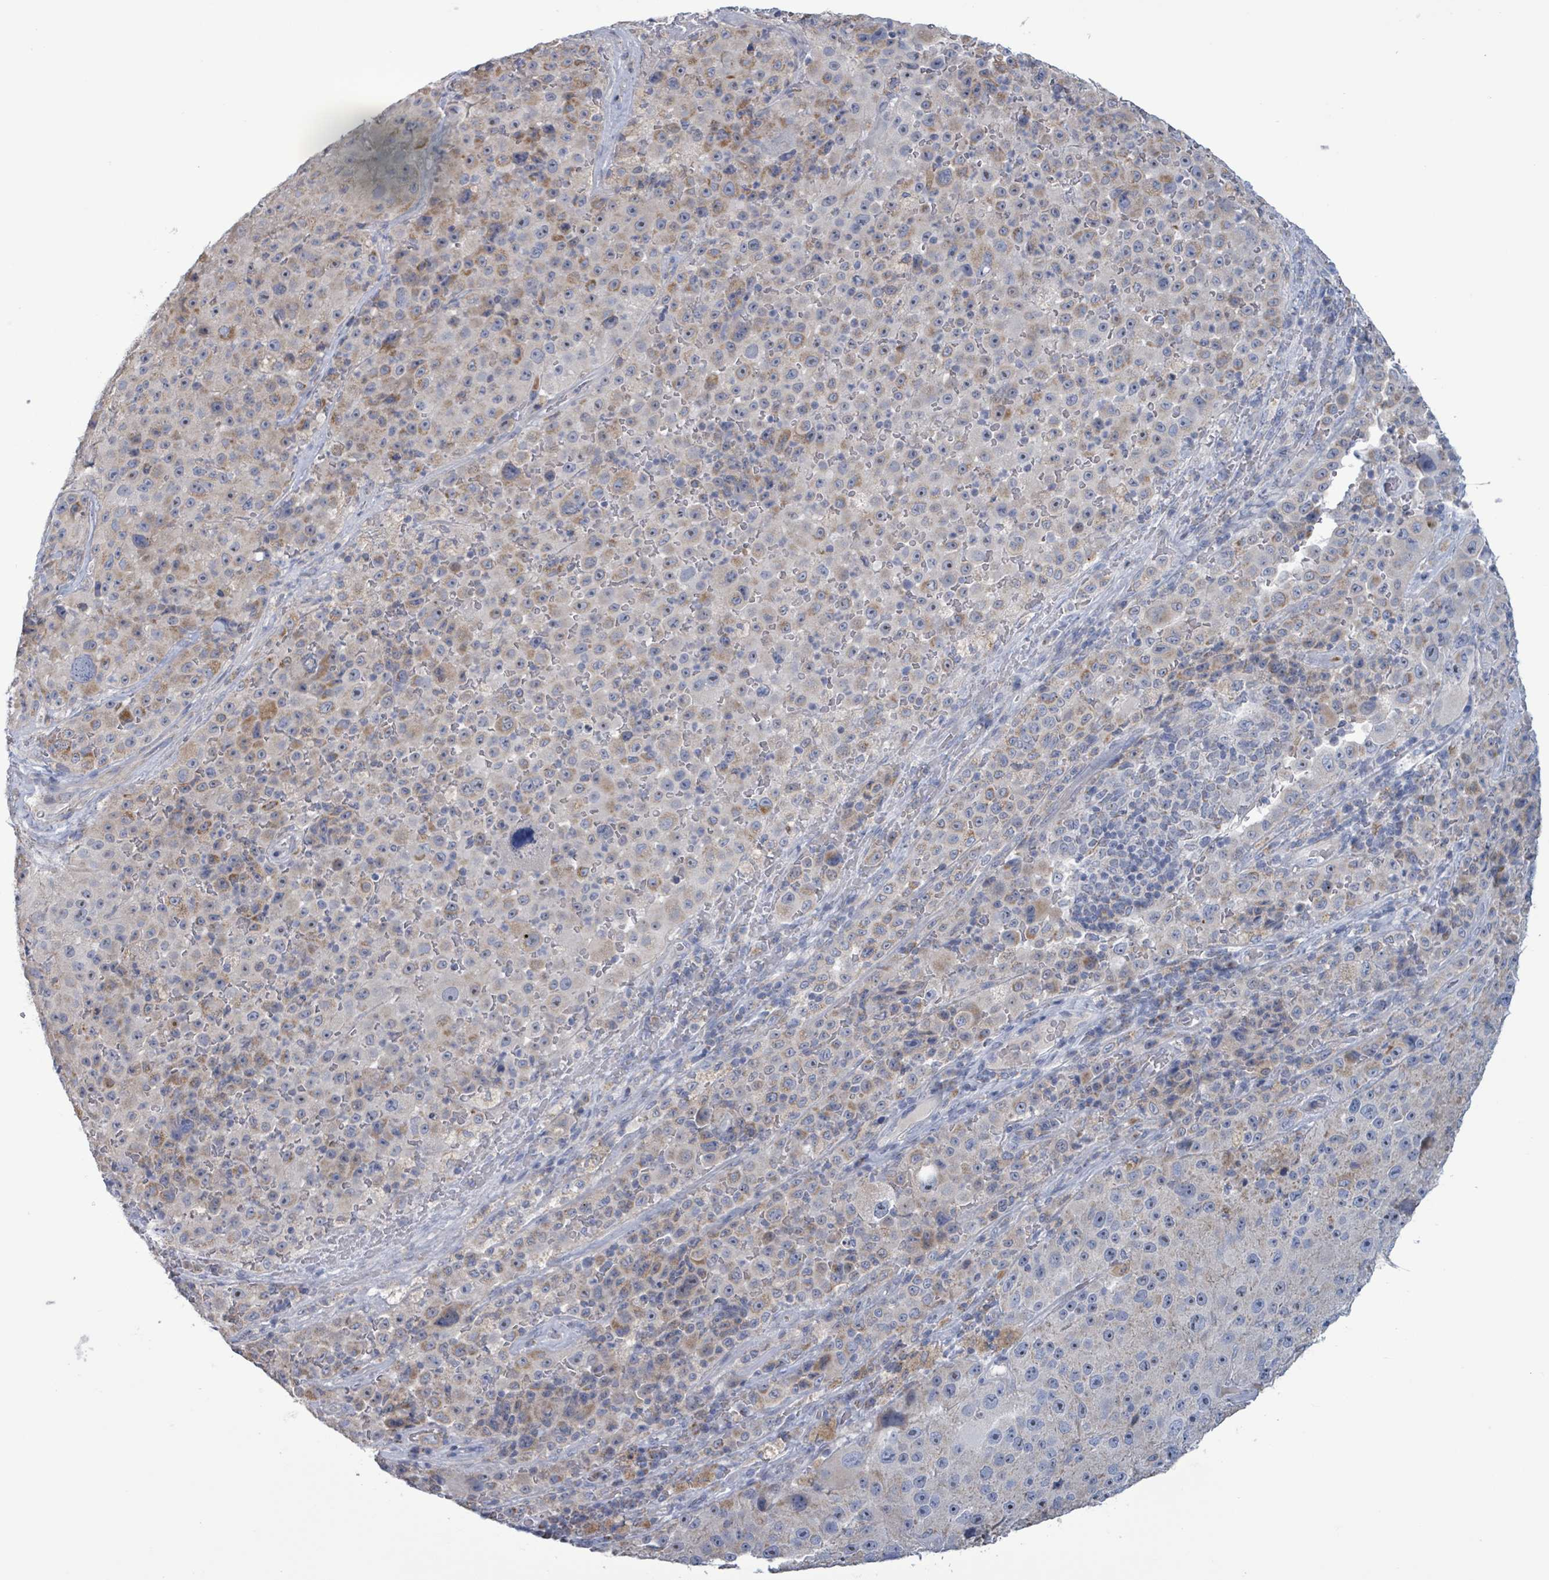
{"staining": {"intensity": "moderate", "quantity": "<25%", "location": "cytoplasmic/membranous"}, "tissue": "melanoma", "cell_type": "Tumor cells", "image_type": "cancer", "snomed": [{"axis": "morphology", "description": "Malignant melanoma, Metastatic site"}, {"axis": "topography", "description": "Lymph node"}], "caption": "Malignant melanoma (metastatic site) tissue shows moderate cytoplasmic/membranous staining in about <25% of tumor cells", "gene": "AKR1C4", "patient": {"sex": "male", "age": 62}}